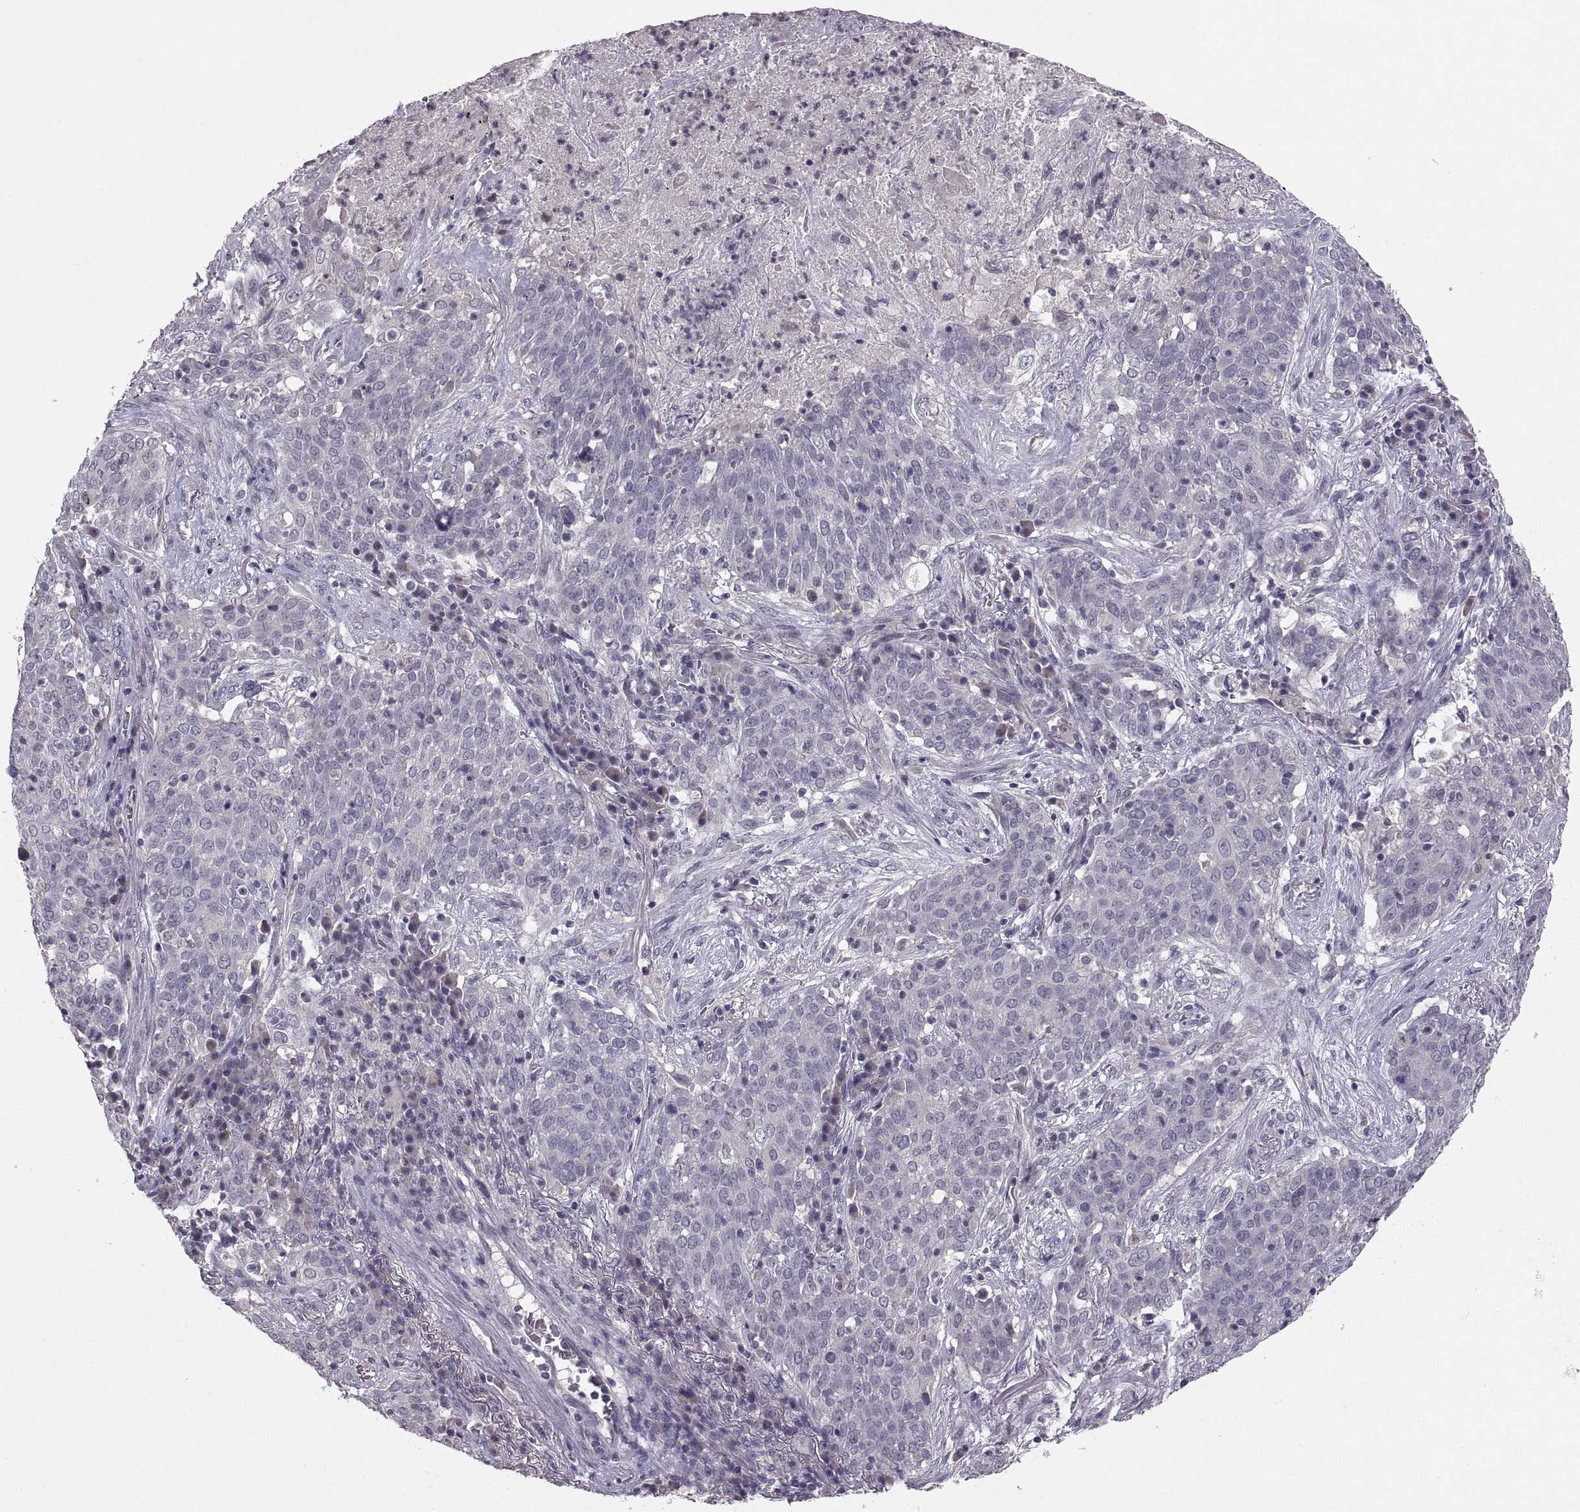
{"staining": {"intensity": "negative", "quantity": "none", "location": "none"}, "tissue": "lung cancer", "cell_type": "Tumor cells", "image_type": "cancer", "snomed": [{"axis": "morphology", "description": "Squamous cell carcinoma, NOS"}, {"axis": "topography", "description": "Lung"}], "caption": "Lung cancer (squamous cell carcinoma) stained for a protein using immunohistochemistry exhibits no positivity tumor cells.", "gene": "PAX2", "patient": {"sex": "male", "age": 82}}